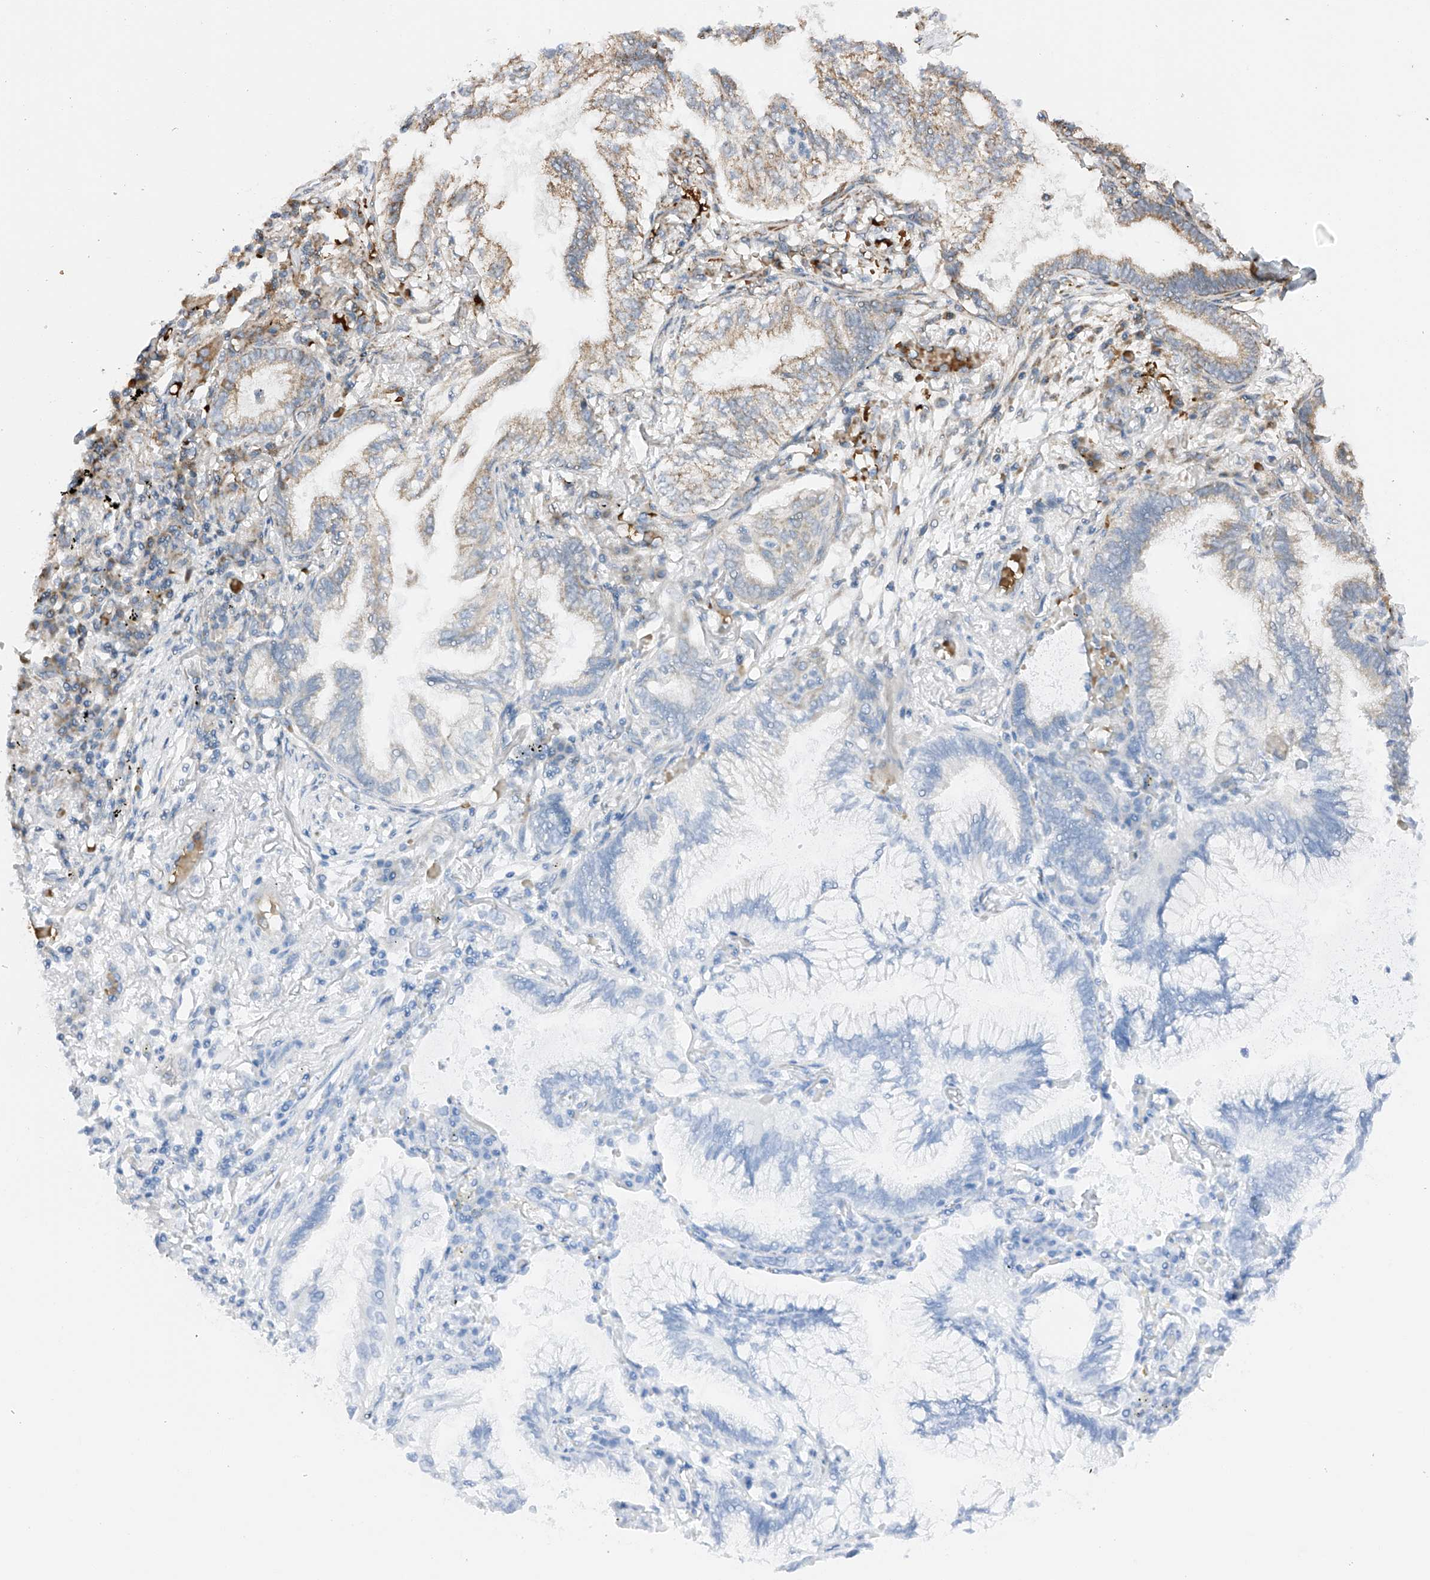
{"staining": {"intensity": "moderate", "quantity": "25%-75%", "location": "cytoplasmic/membranous"}, "tissue": "lung cancer", "cell_type": "Tumor cells", "image_type": "cancer", "snomed": [{"axis": "morphology", "description": "Adenocarcinoma, NOS"}, {"axis": "topography", "description": "Lung"}], "caption": "A histopathology image of human lung adenocarcinoma stained for a protein demonstrates moderate cytoplasmic/membranous brown staining in tumor cells.", "gene": "ZSCAN29", "patient": {"sex": "female", "age": 70}}